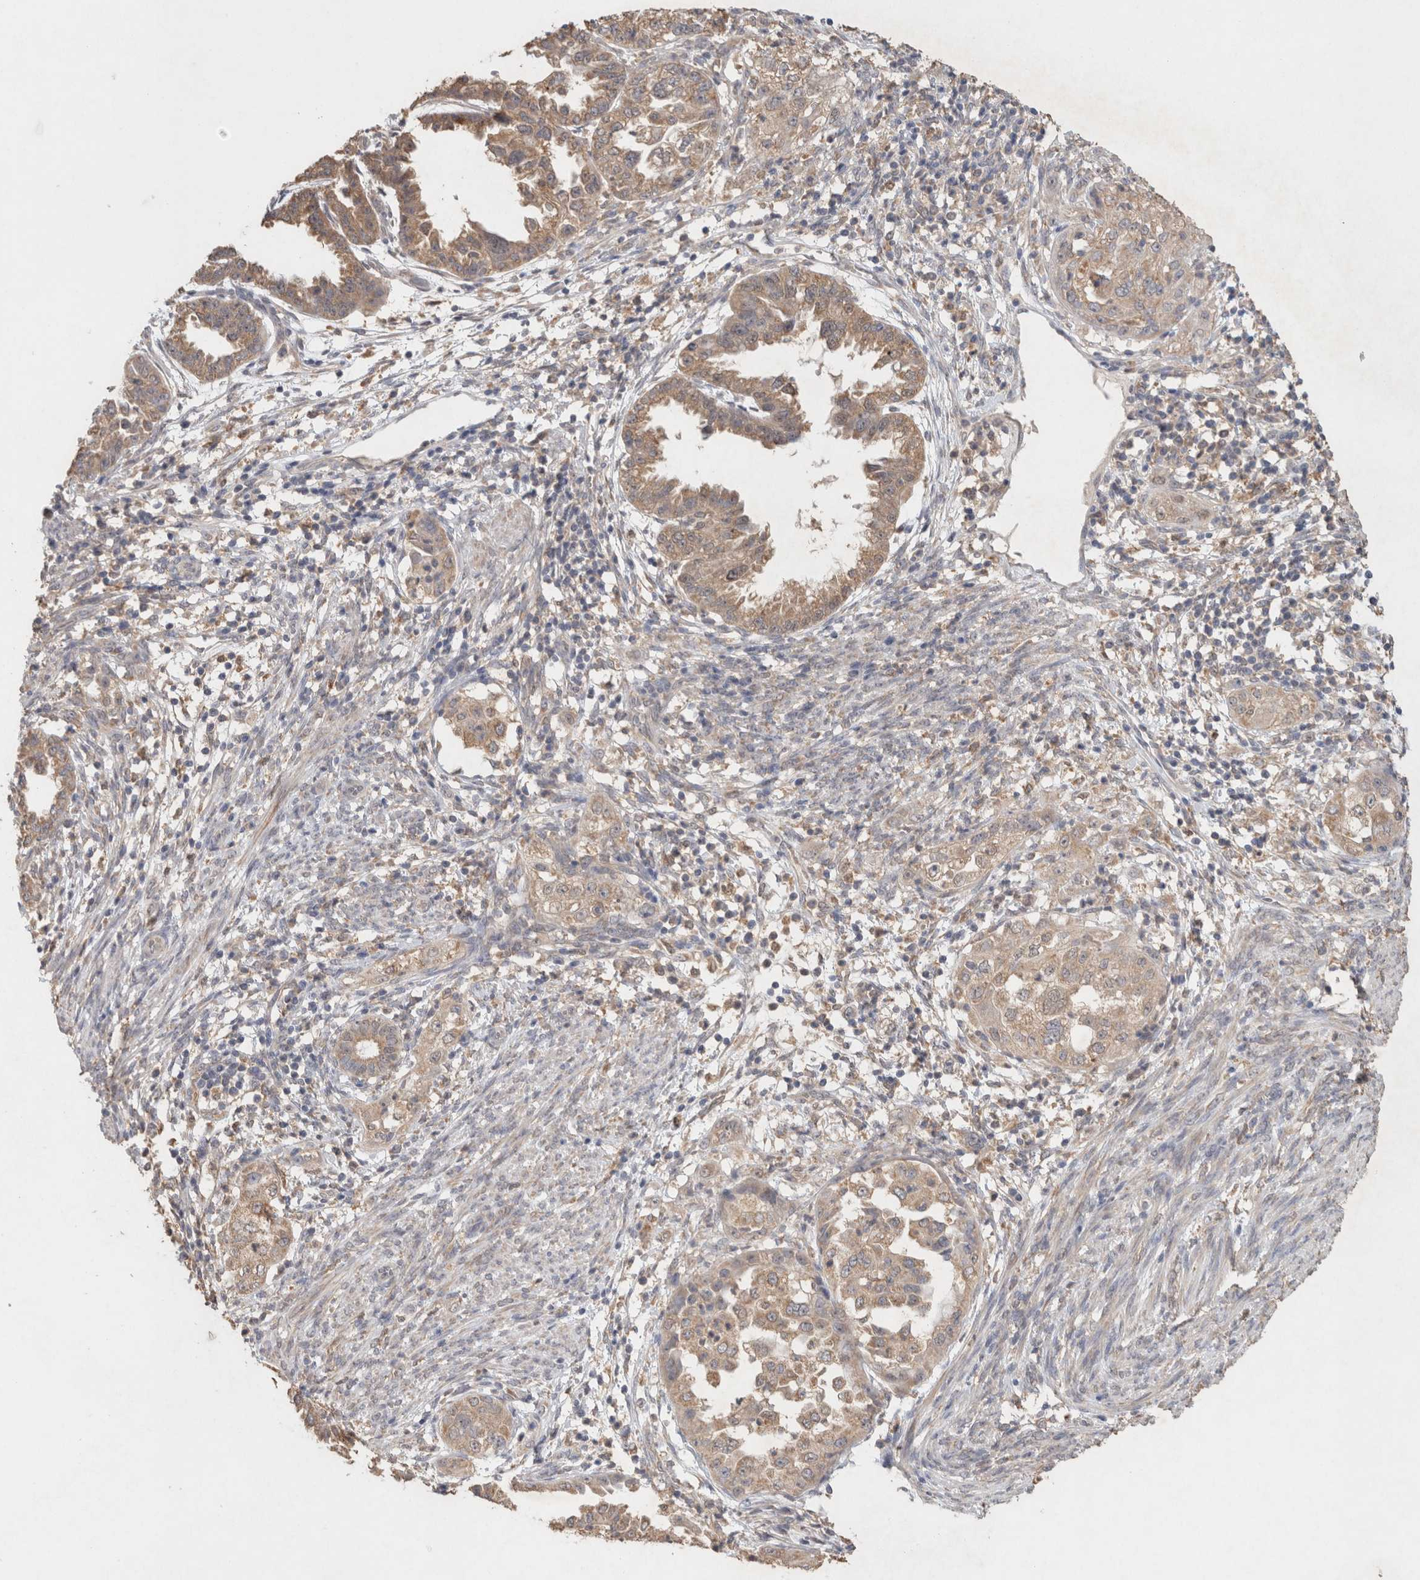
{"staining": {"intensity": "moderate", "quantity": ">75%", "location": "cytoplasmic/membranous"}, "tissue": "endometrial cancer", "cell_type": "Tumor cells", "image_type": "cancer", "snomed": [{"axis": "morphology", "description": "Adenocarcinoma, NOS"}, {"axis": "topography", "description": "Endometrium"}], "caption": "Adenocarcinoma (endometrial) stained for a protein demonstrates moderate cytoplasmic/membranous positivity in tumor cells.", "gene": "RAB14", "patient": {"sex": "female", "age": 85}}